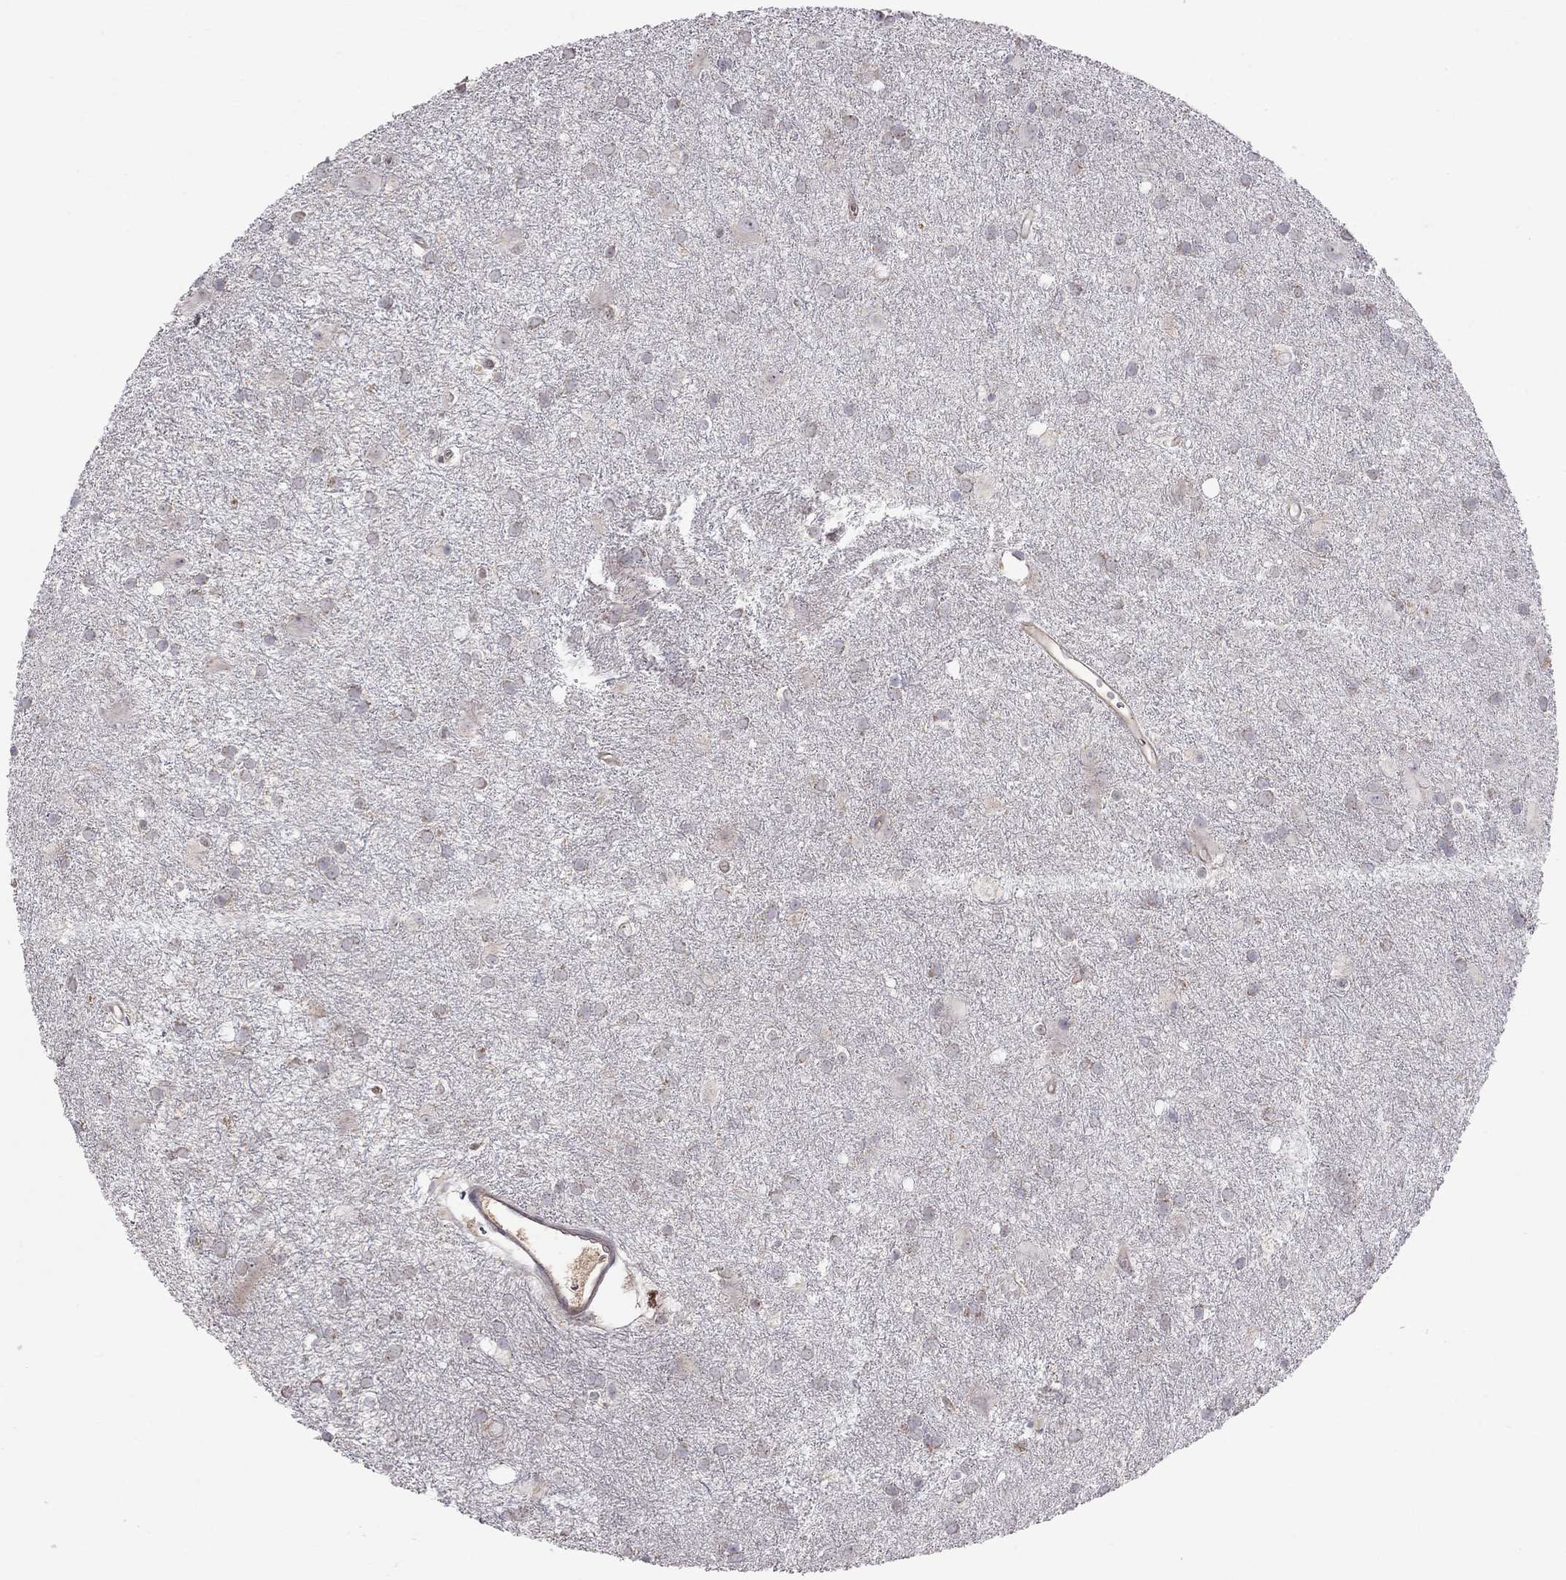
{"staining": {"intensity": "negative", "quantity": "none", "location": "none"}, "tissue": "glioma", "cell_type": "Tumor cells", "image_type": "cancer", "snomed": [{"axis": "morphology", "description": "Glioma, malignant, Low grade"}, {"axis": "topography", "description": "Brain"}], "caption": "This histopathology image is of low-grade glioma (malignant) stained with immunohistochemistry (IHC) to label a protein in brown with the nuclei are counter-stained blue. There is no positivity in tumor cells.", "gene": "PIK3CG", "patient": {"sex": "male", "age": 58}}